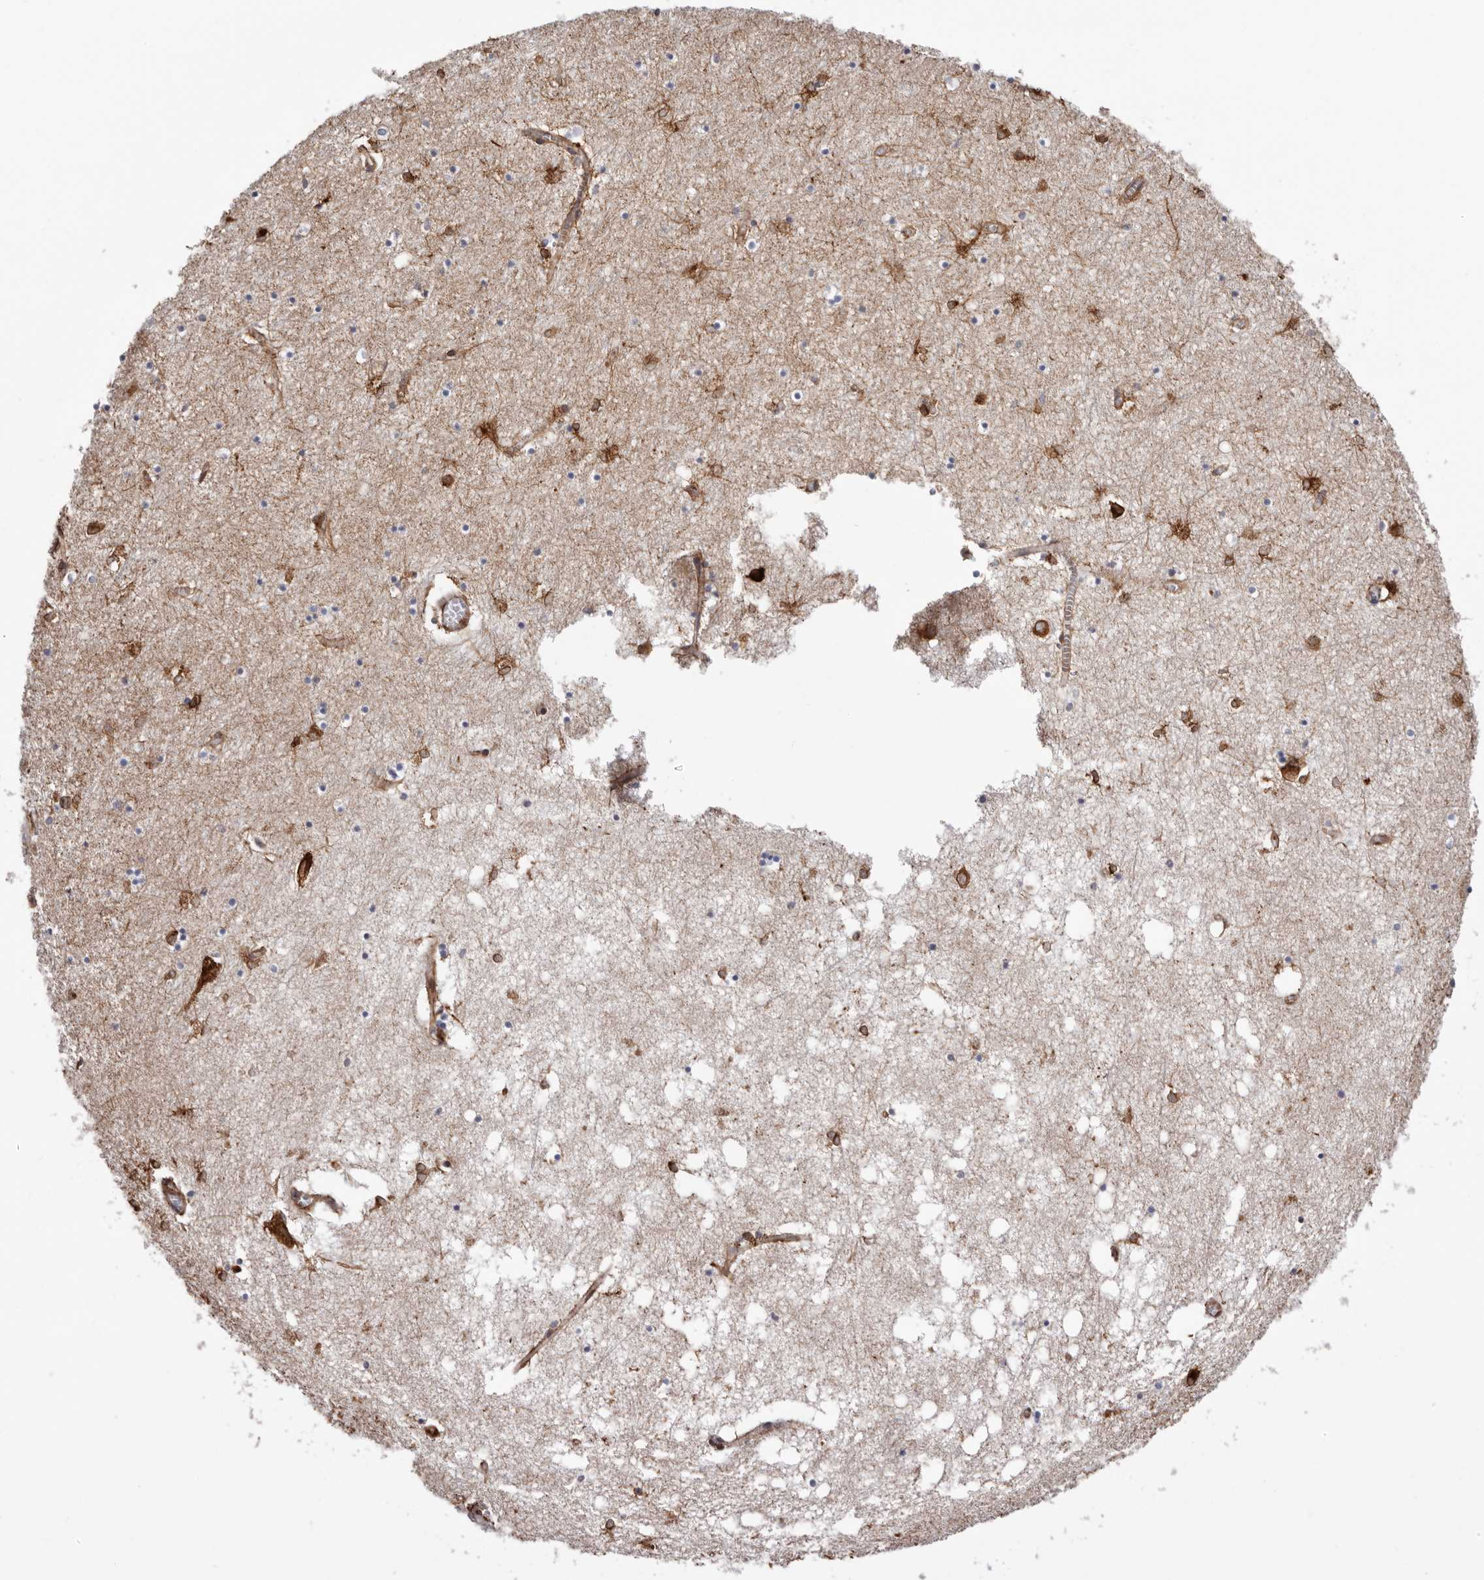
{"staining": {"intensity": "moderate", "quantity": "25%-75%", "location": "cytoplasmic/membranous"}, "tissue": "hippocampus", "cell_type": "Glial cells", "image_type": "normal", "snomed": [{"axis": "morphology", "description": "Normal tissue, NOS"}, {"axis": "topography", "description": "Hippocampus"}], "caption": "Protein staining displays moderate cytoplasmic/membranous expression in approximately 25%-75% of glial cells in benign hippocampus. (IHC, brightfield microscopy, high magnification).", "gene": "SEMA3E", "patient": {"sex": "male", "age": 70}}